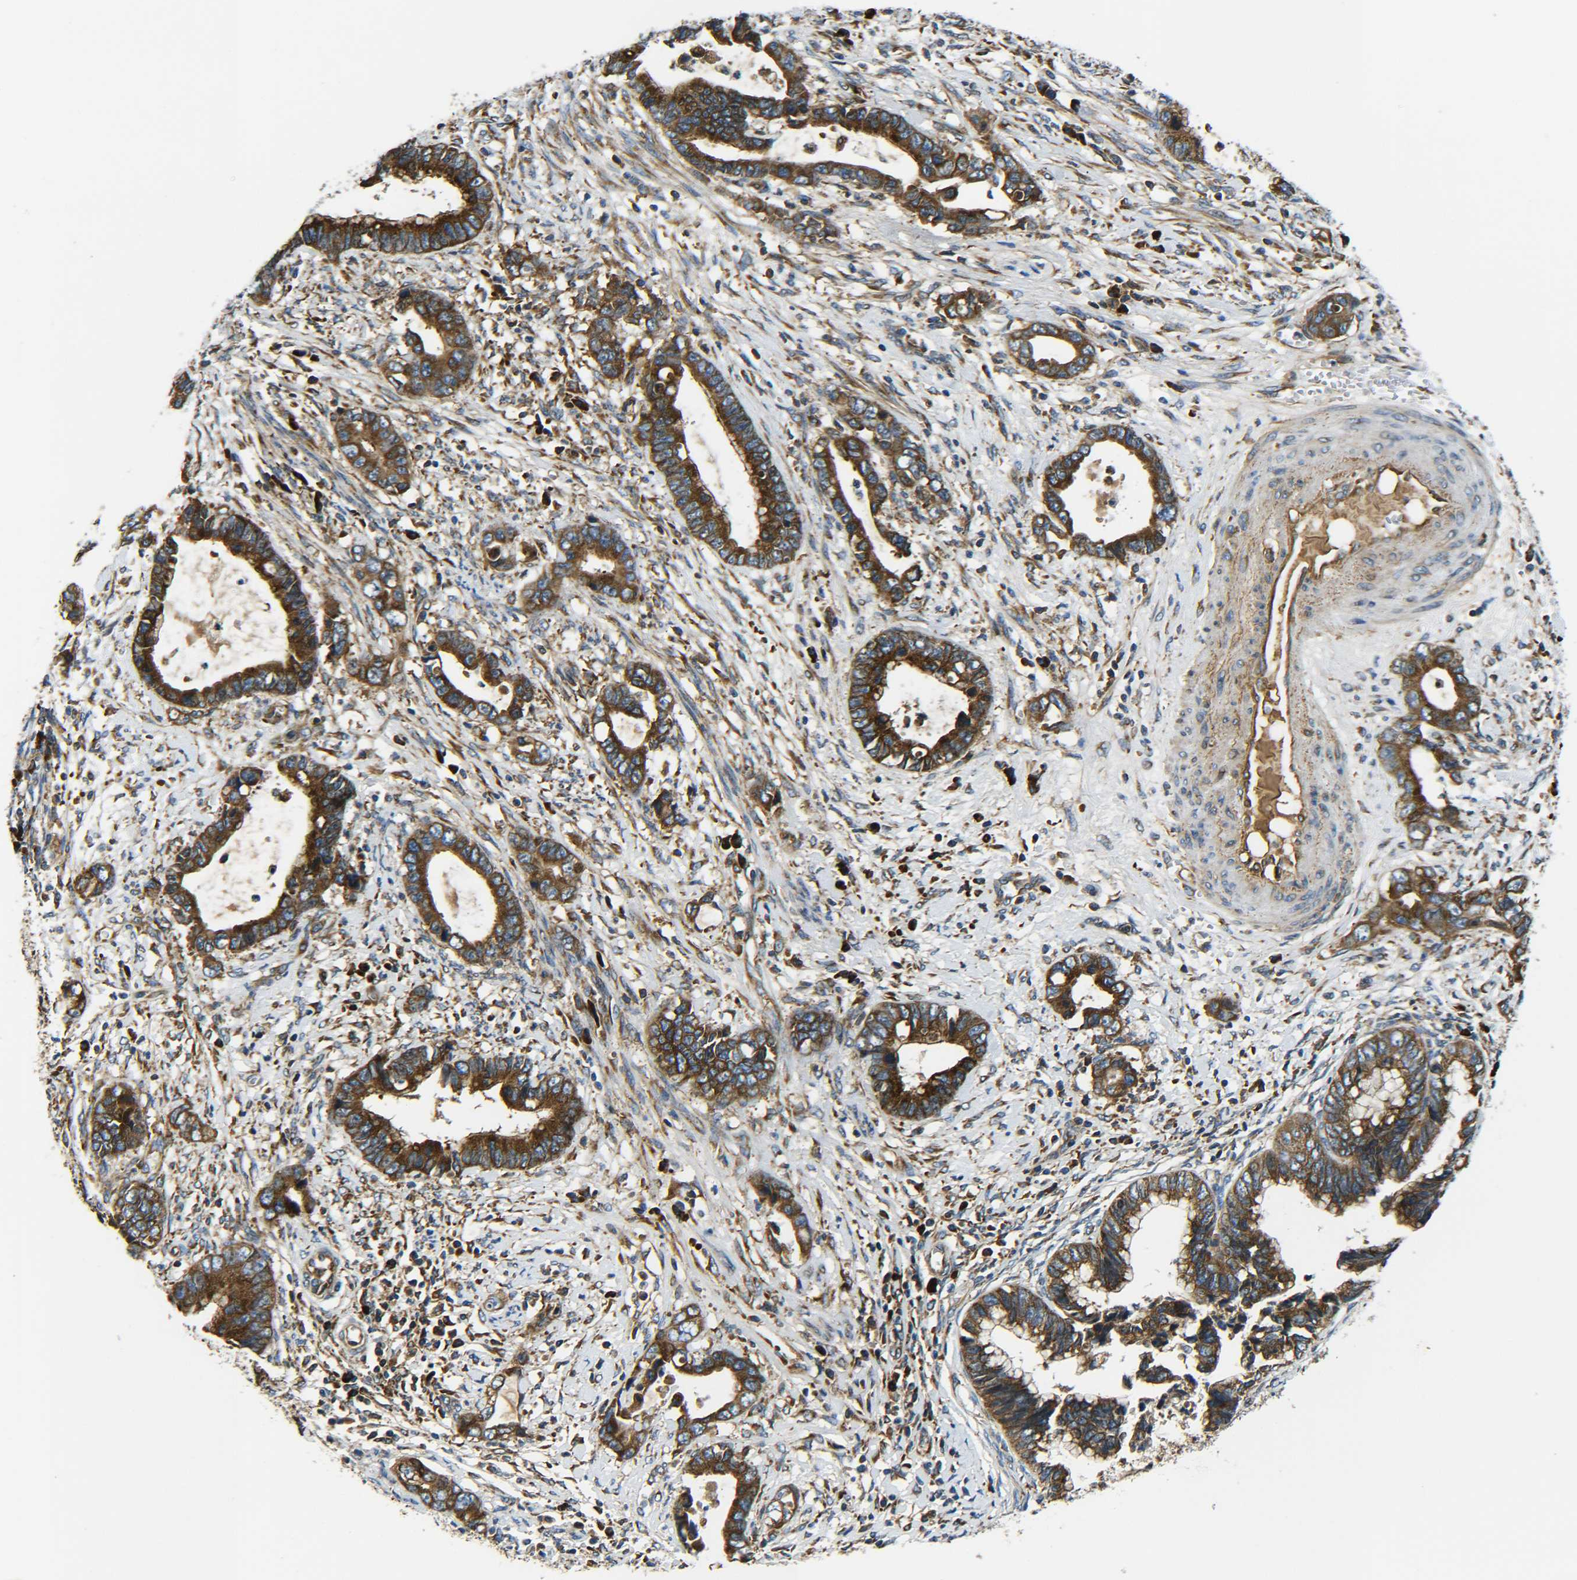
{"staining": {"intensity": "strong", "quantity": ">75%", "location": "cytoplasmic/membranous"}, "tissue": "cervical cancer", "cell_type": "Tumor cells", "image_type": "cancer", "snomed": [{"axis": "morphology", "description": "Adenocarcinoma, NOS"}, {"axis": "topography", "description": "Cervix"}], "caption": "A high amount of strong cytoplasmic/membranous staining is identified in about >75% of tumor cells in cervical cancer tissue. (brown staining indicates protein expression, while blue staining denotes nuclei).", "gene": "PREB", "patient": {"sex": "female", "age": 44}}